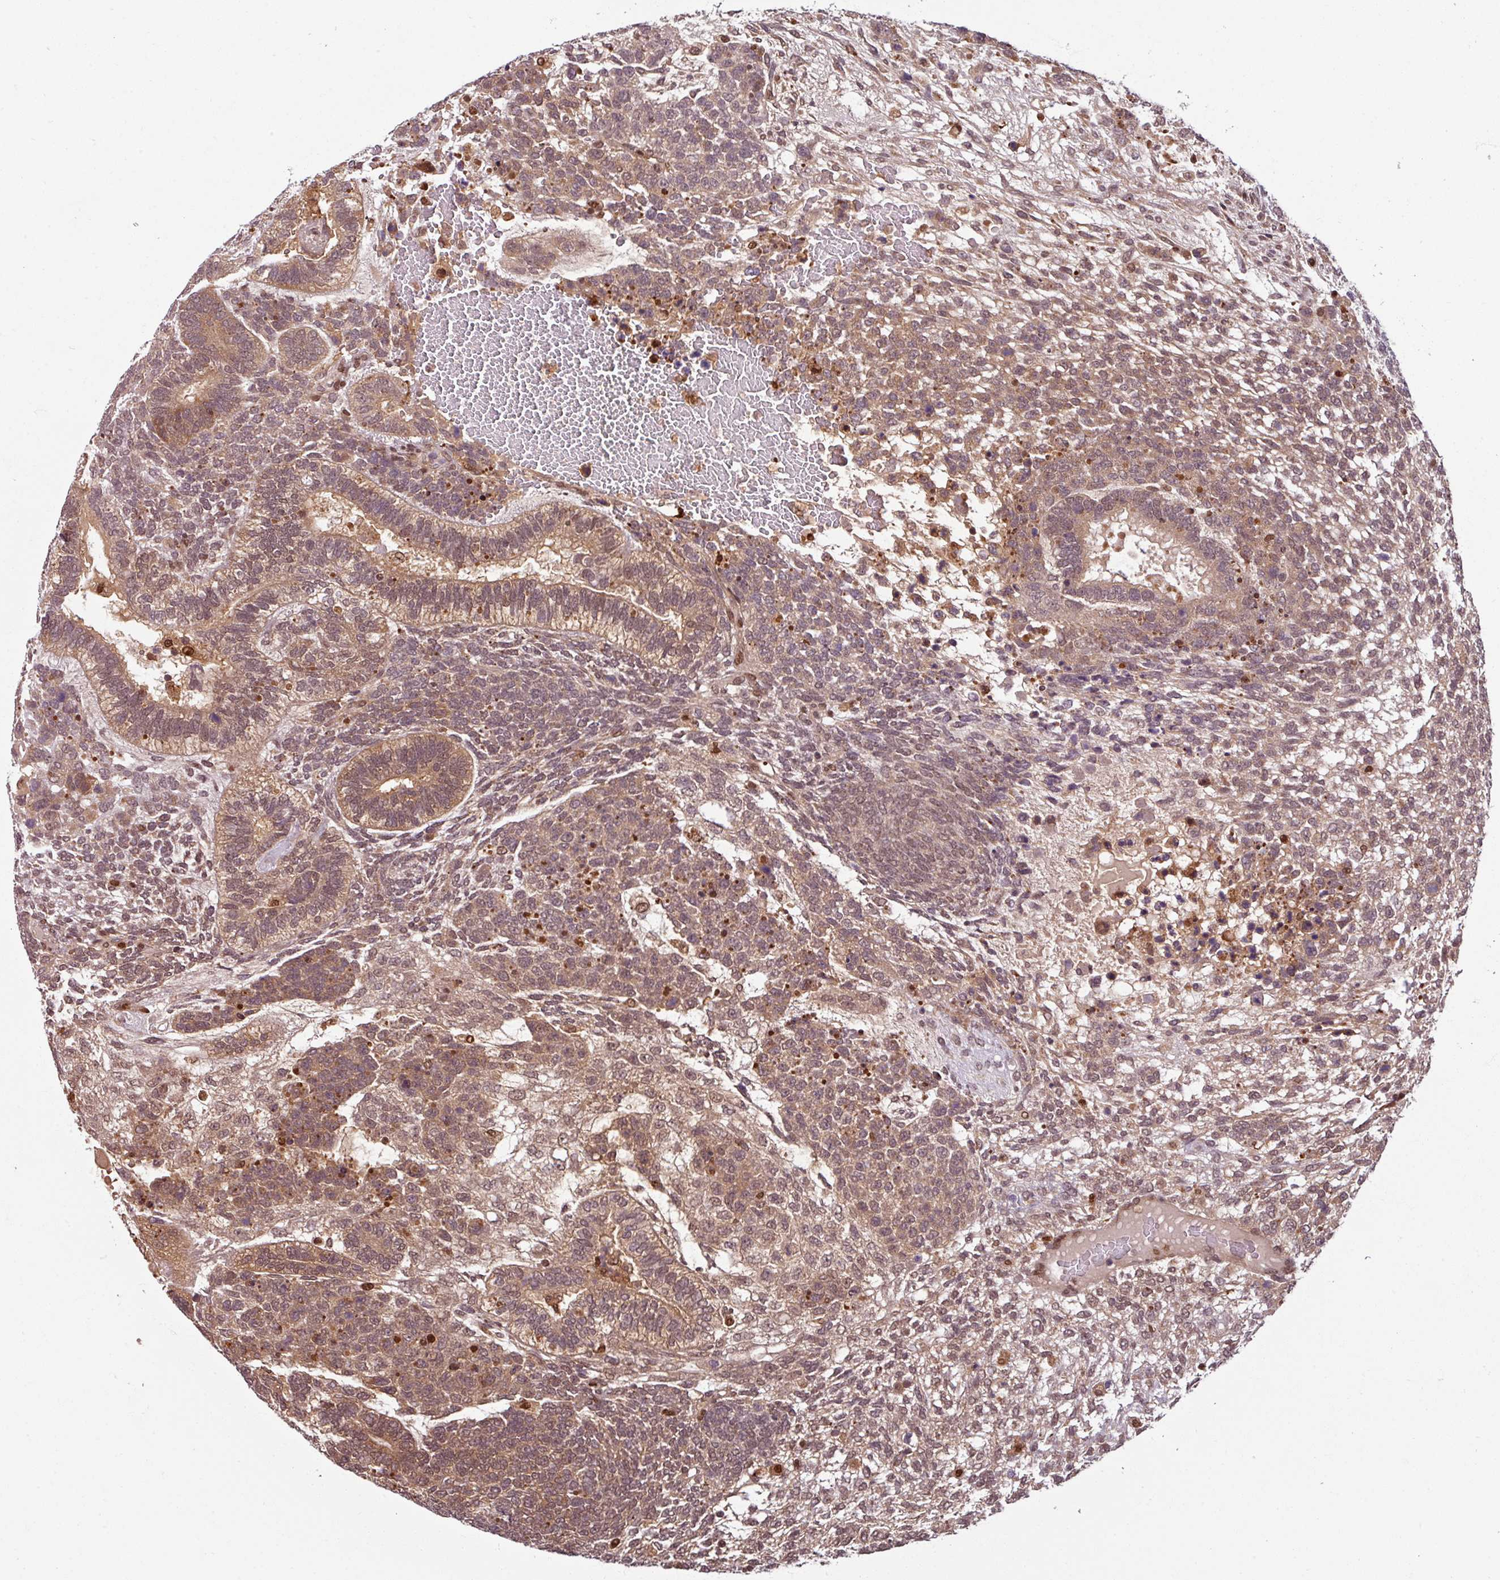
{"staining": {"intensity": "weak", "quantity": "25%-75%", "location": "cytoplasmic/membranous,nuclear"}, "tissue": "testis cancer", "cell_type": "Tumor cells", "image_type": "cancer", "snomed": [{"axis": "morphology", "description": "Carcinoma, Embryonal, NOS"}, {"axis": "topography", "description": "Testis"}], "caption": "Embryonal carcinoma (testis) stained with IHC displays weak cytoplasmic/membranous and nuclear staining in approximately 25%-75% of tumor cells.", "gene": "KCTD11", "patient": {"sex": "male", "age": 23}}